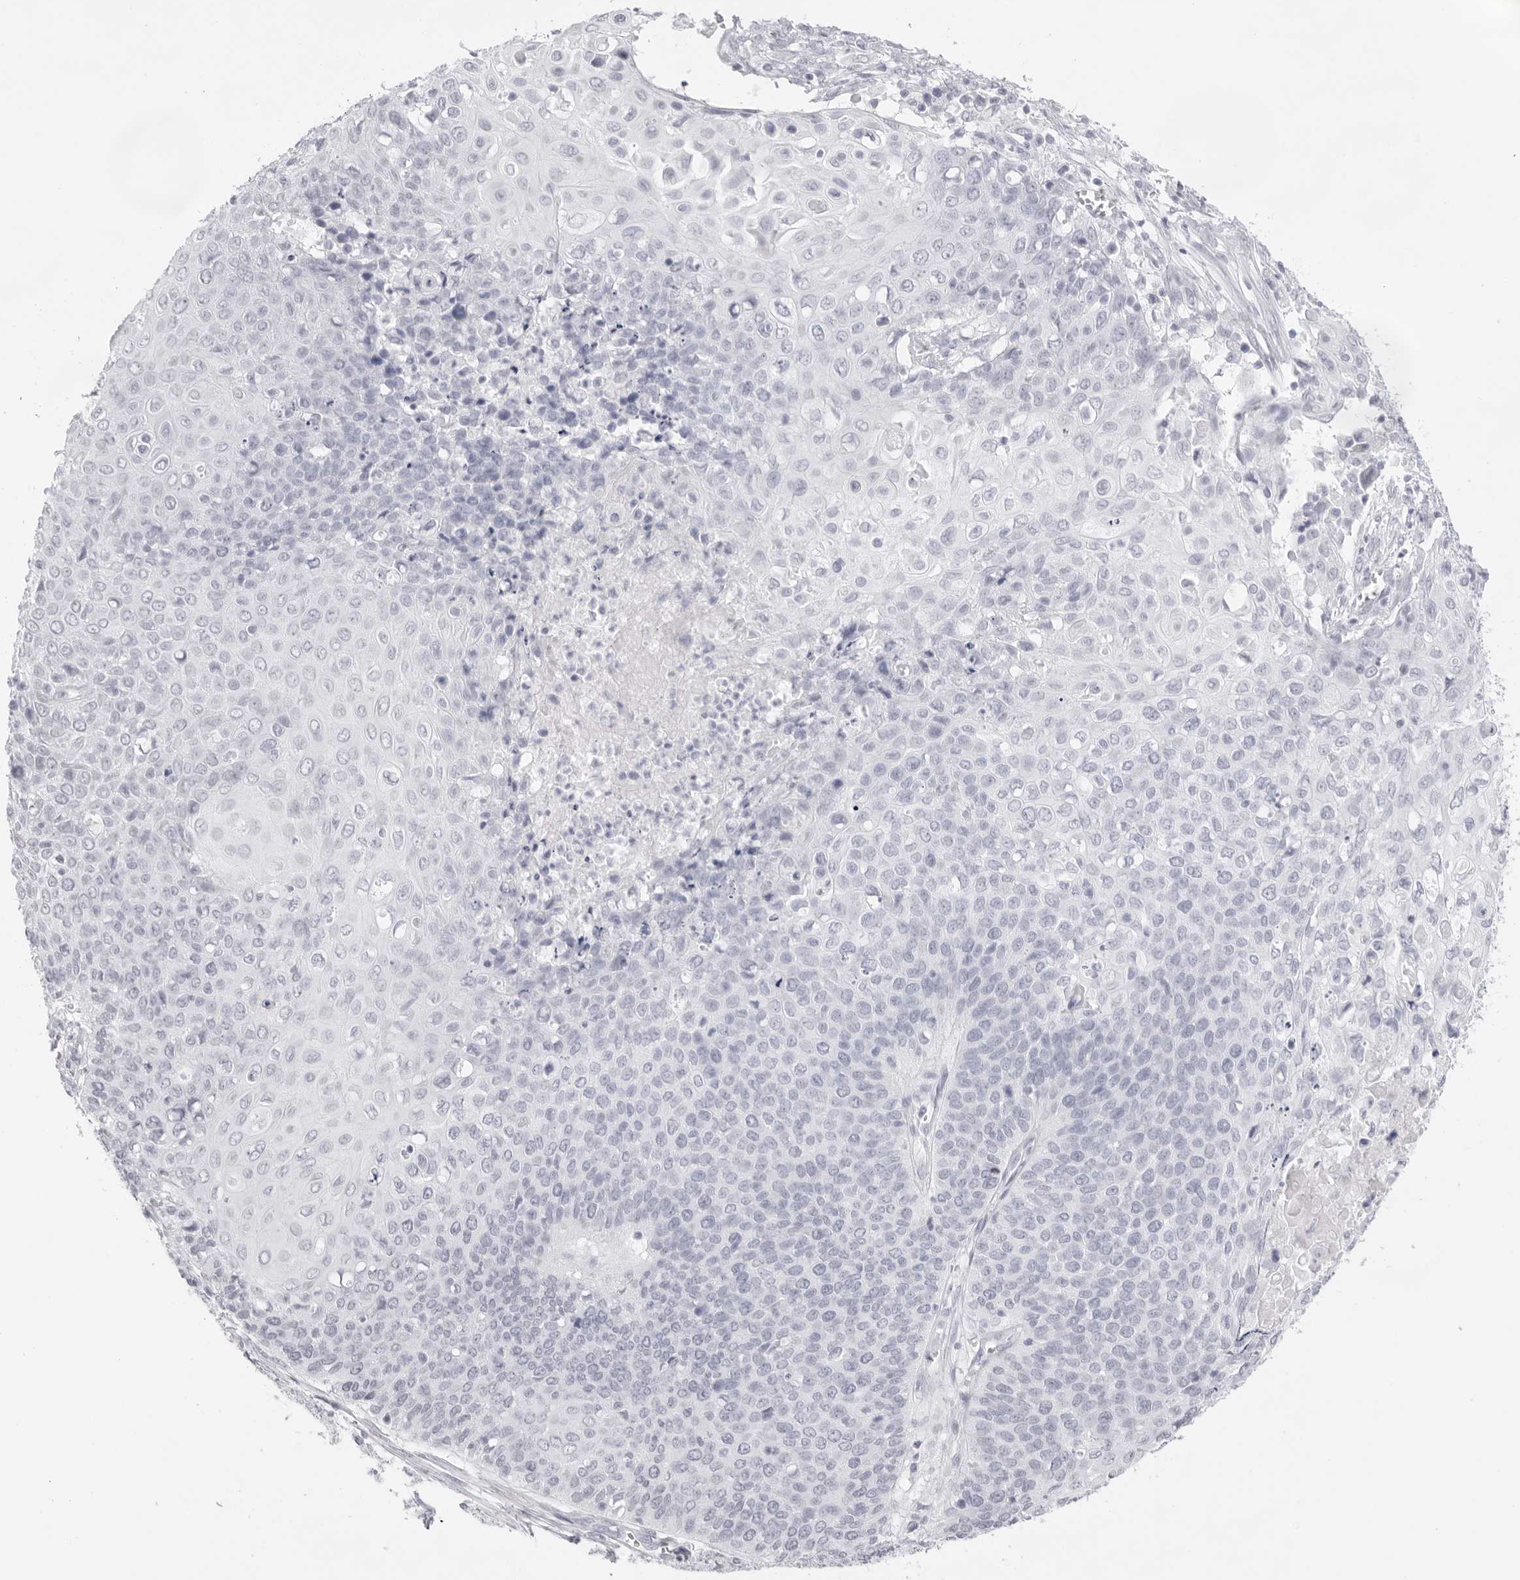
{"staining": {"intensity": "negative", "quantity": "none", "location": "none"}, "tissue": "cervical cancer", "cell_type": "Tumor cells", "image_type": "cancer", "snomed": [{"axis": "morphology", "description": "Squamous cell carcinoma, NOS"}, {"axis": "topography", "description": "Cervix"}], "caption": "DAB (3,3'-diaminobenzidine) immunohistochemical staining of cervical cancer exhibits no significant expression in tumor cells. The staining was performed using DAB to visualize the protein expression in brown, while the nuclei were stained in blue with hematoxylin (Magnification: 20x).", "gene": "KLK12", "patient": {"sex": "female", "age": 39}}